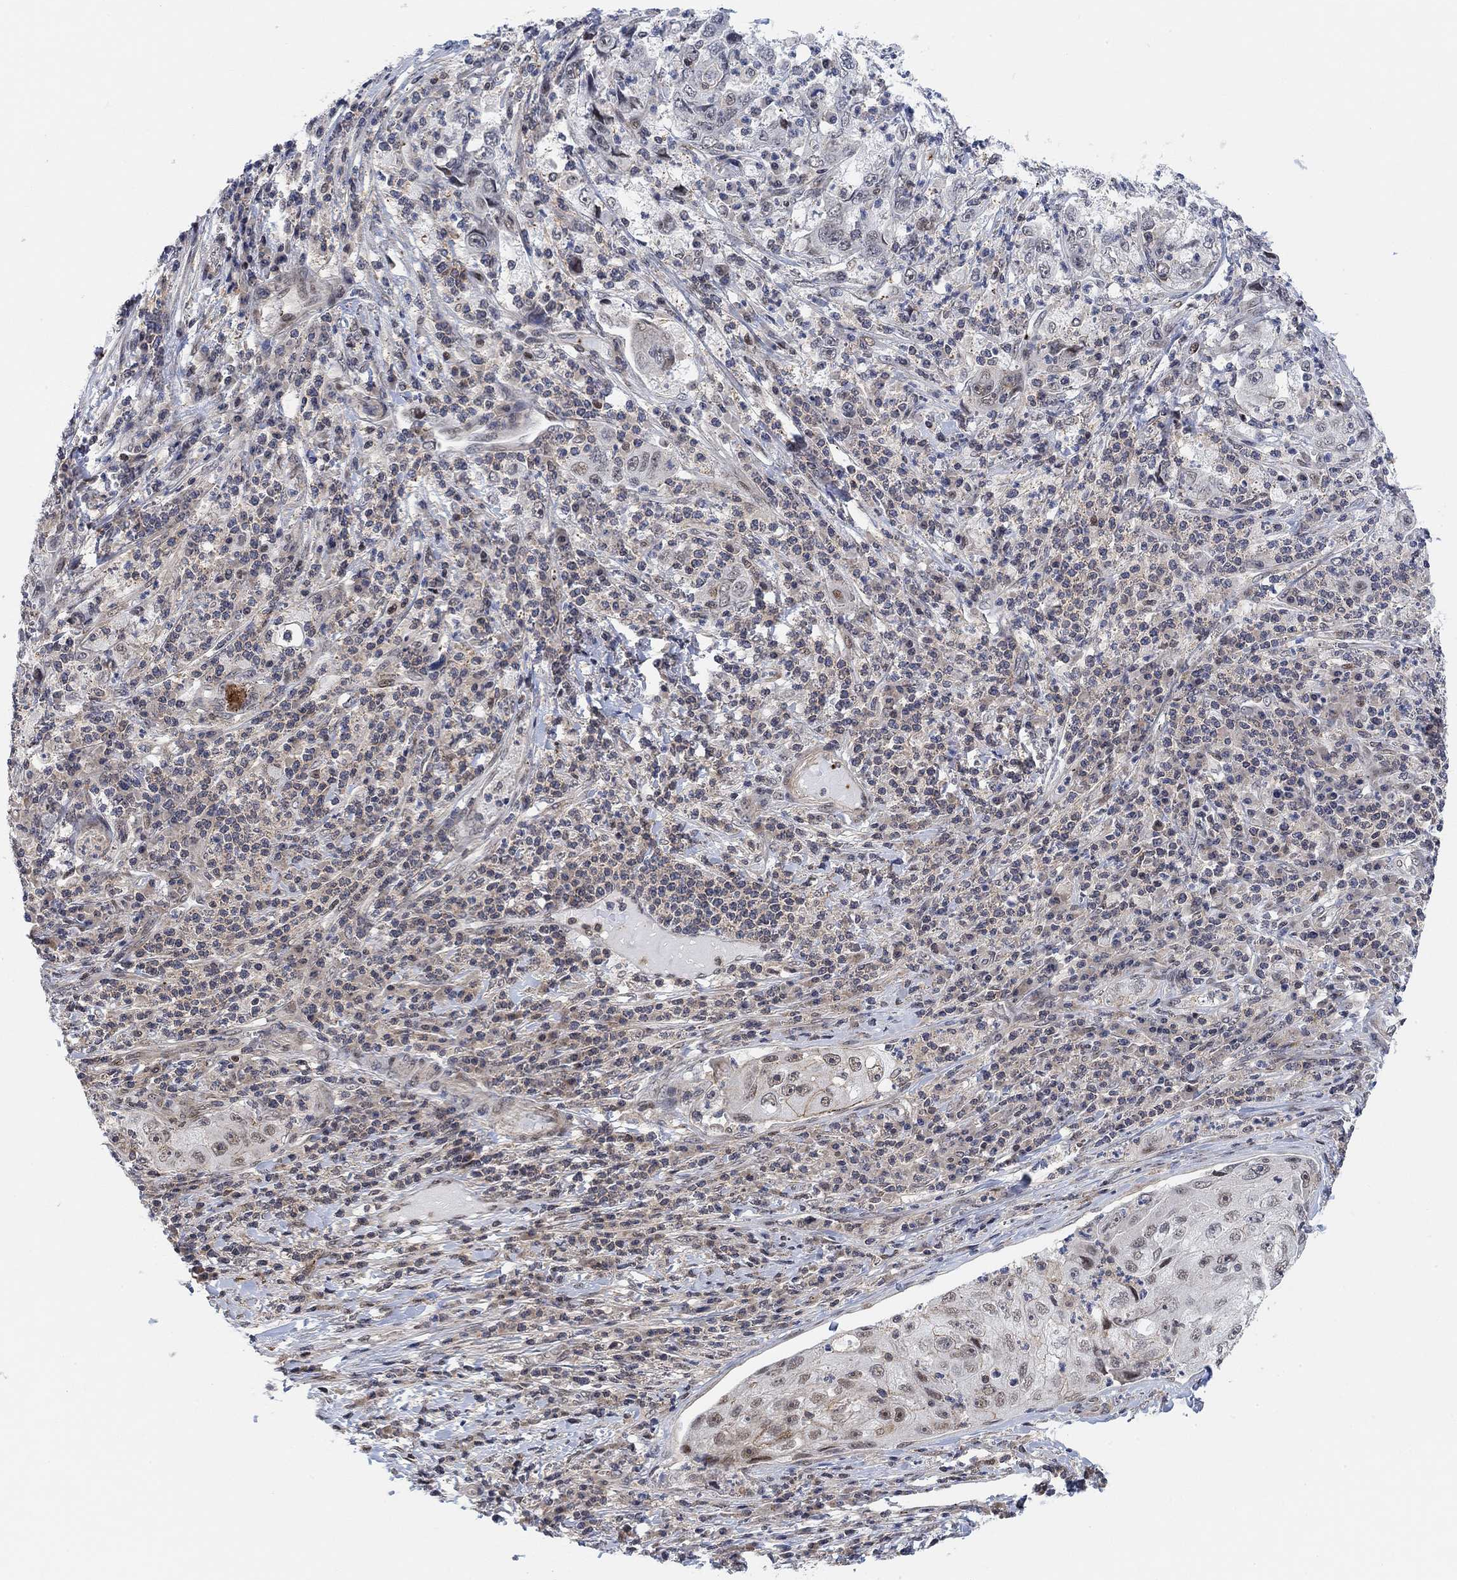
{"staining": {"intensity": "negative", "quantity": "none", "location": "none"}, "tissue": "cervical cancer", "cell_type": "Tumor cells", "image_type": "cancer", "snomed": [{"axis": "morphology", "description": "Squamous cell carcinoma, NOS"}, {"axis": "topography", "description": "Cervix"}], "caption": "DAB (3,3'-diaminobenzidine) immunohistochemical staining of squamous cell carcinoma (cervical) shows no significant staining in tumor cells.", "gene": "PWWP2B", "patient": {"sex": "female", "age": 36}}